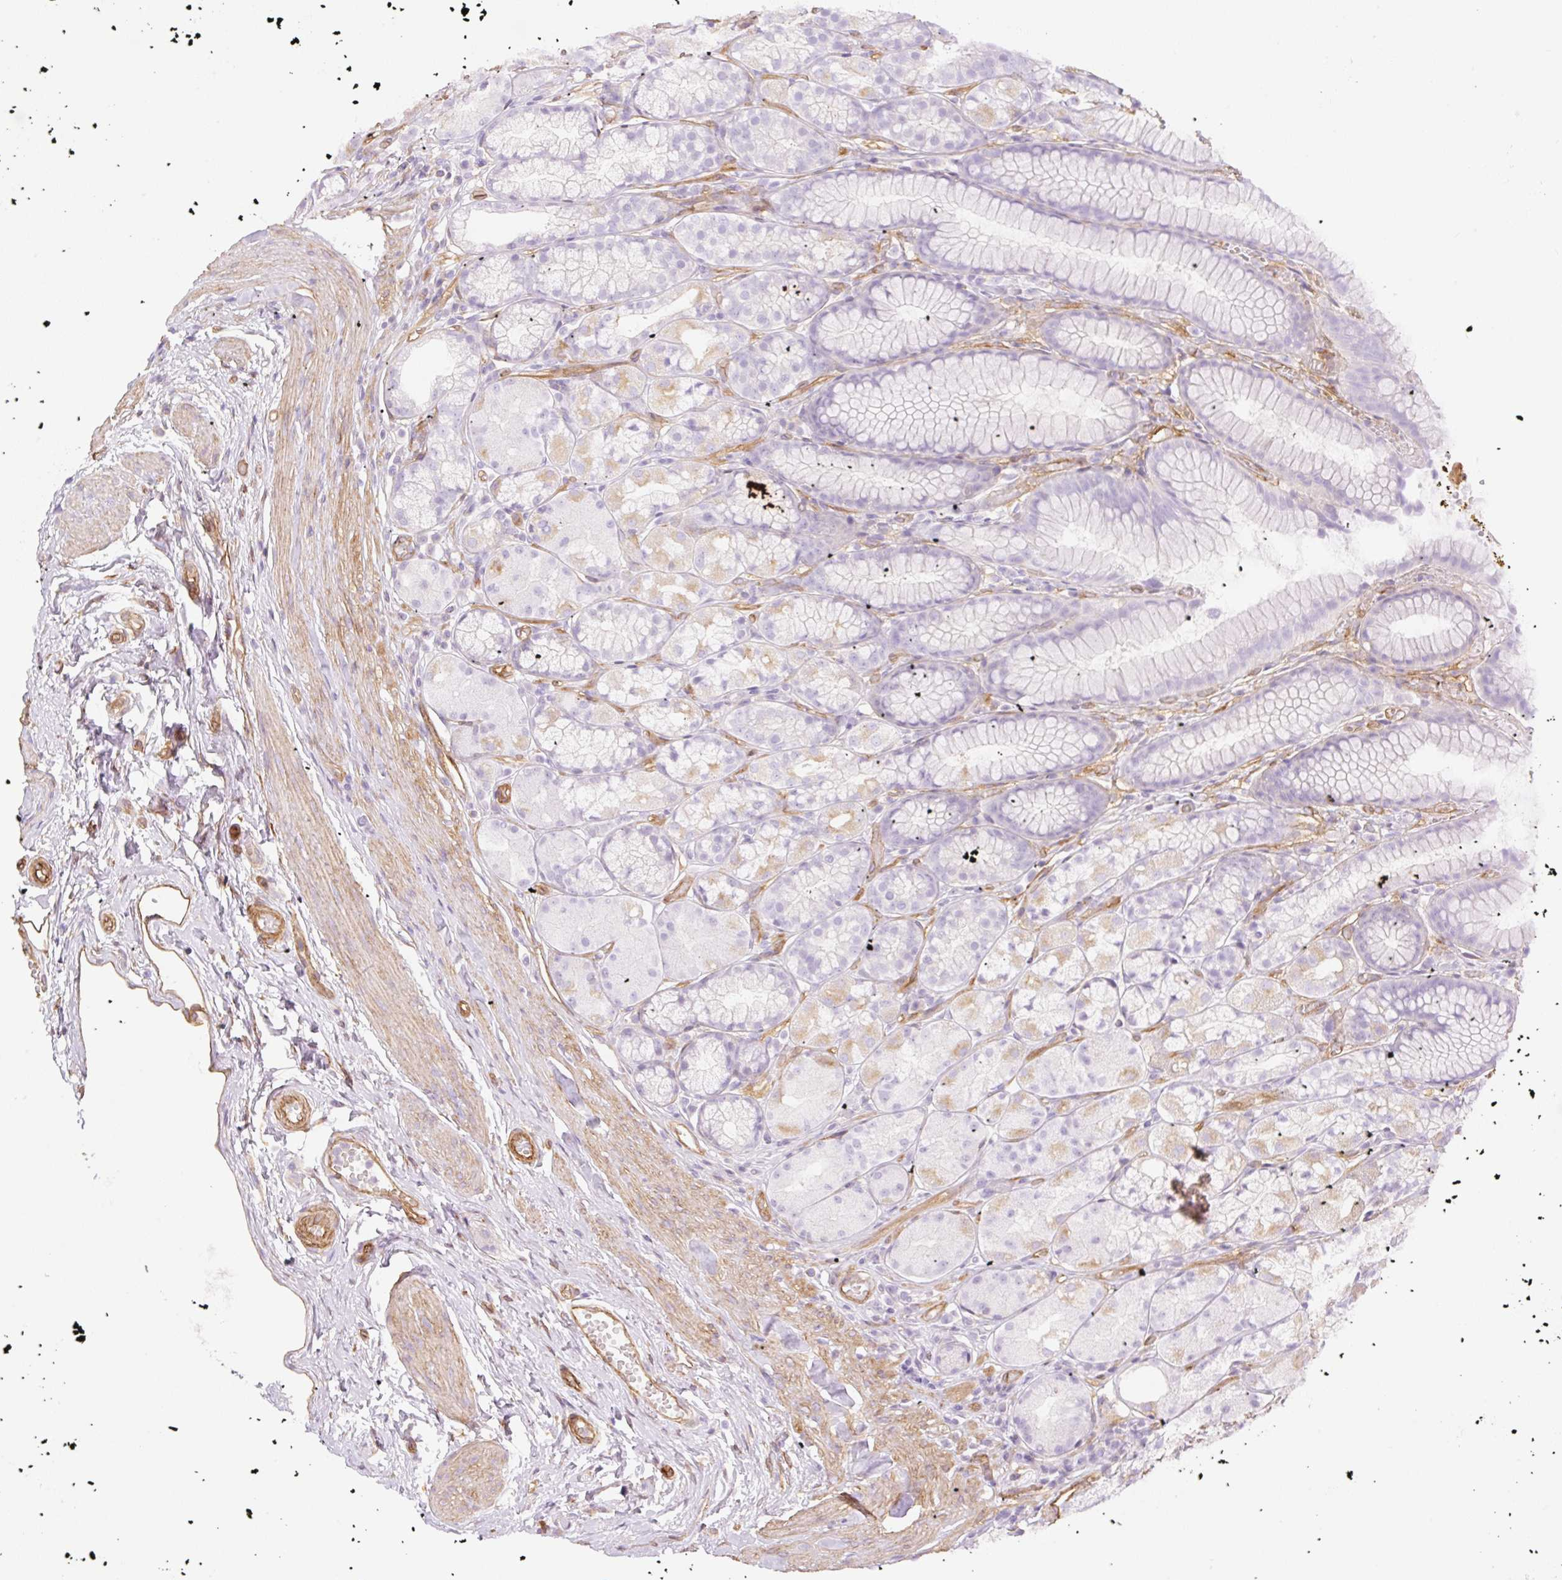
{"staining": {"intensity": "weak", "quantity": "<25%", "location": "cytoplasmic/membranous"}, "tissue": "stomach", "cell_type": "Glandular cells", "image_type": "normal", "snomed": [{"axis": "morphology", "description": "Normal tissue, NOS"}, {"axis": "topography", "description": "Smooth muscle"}, {"axis": "topography", "description": "Stomach"}], "caption": "Immunohistochemistry (IHC) of unremarkable stomach exhibits no positivity in glandular cells.", "gene": "EHD1", "patient": {"sex": "male", "age": 70}}